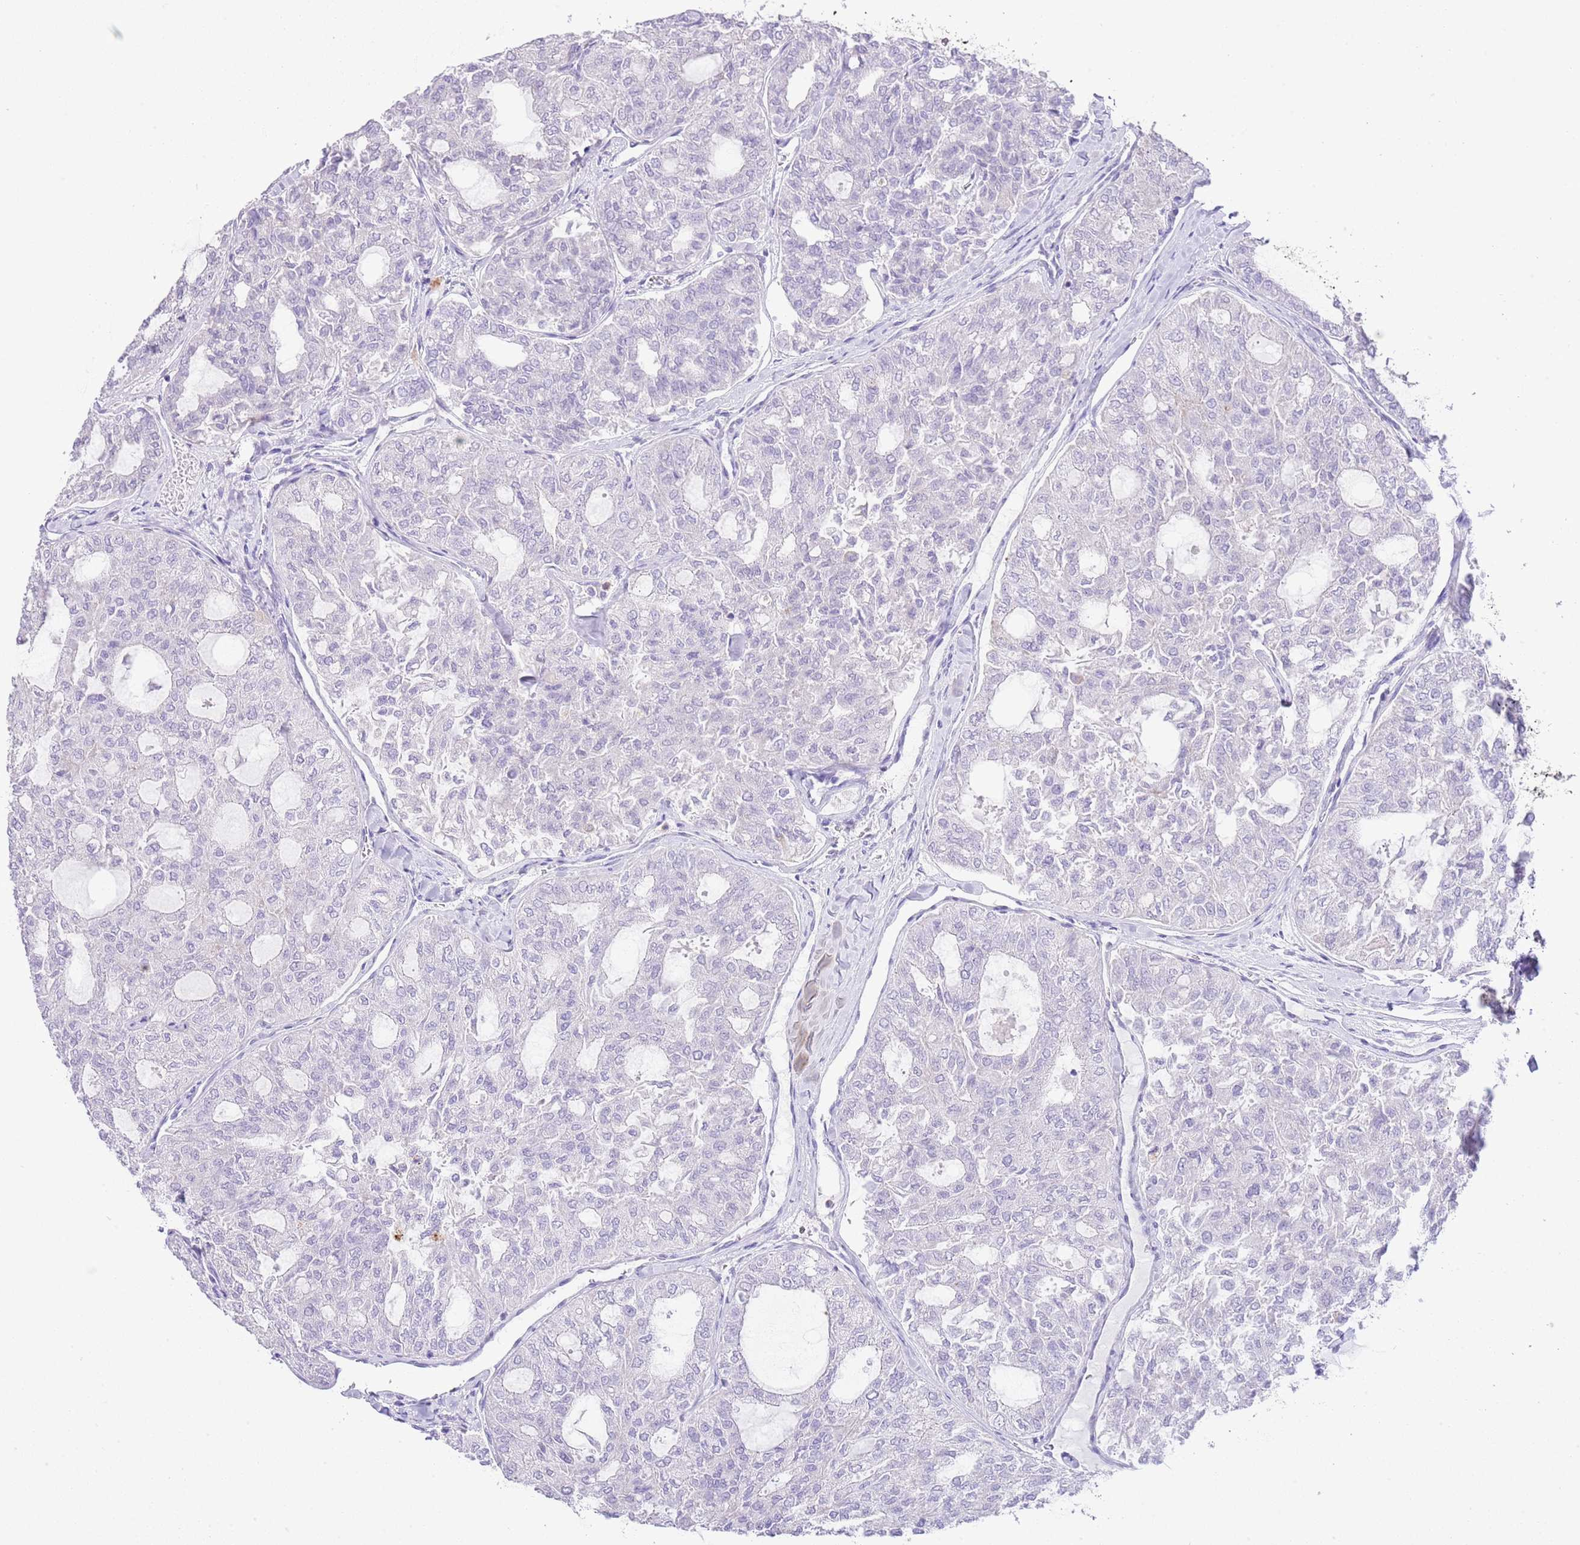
{"staining": {"intensity": "negative", "quantity": "none", "location": "none"}, "tissue": "thyroid cancer", "cell_type": "Tumor cells", "image_type": "cancer", "snomed": [{"axis": "morphology", "description": "Follicular adenoma carcinoma, NOS"}, {"axis": "topography", "description": "Thyroid gland"}], "caption": "This is an immunohistochemistry histopathology image of human thyroid cancer (follicular adenoma carcinoma). There is no staining in tumor cells.", "gene": "OR2Z1", "patient": {"sex": "male", "age": 75}}